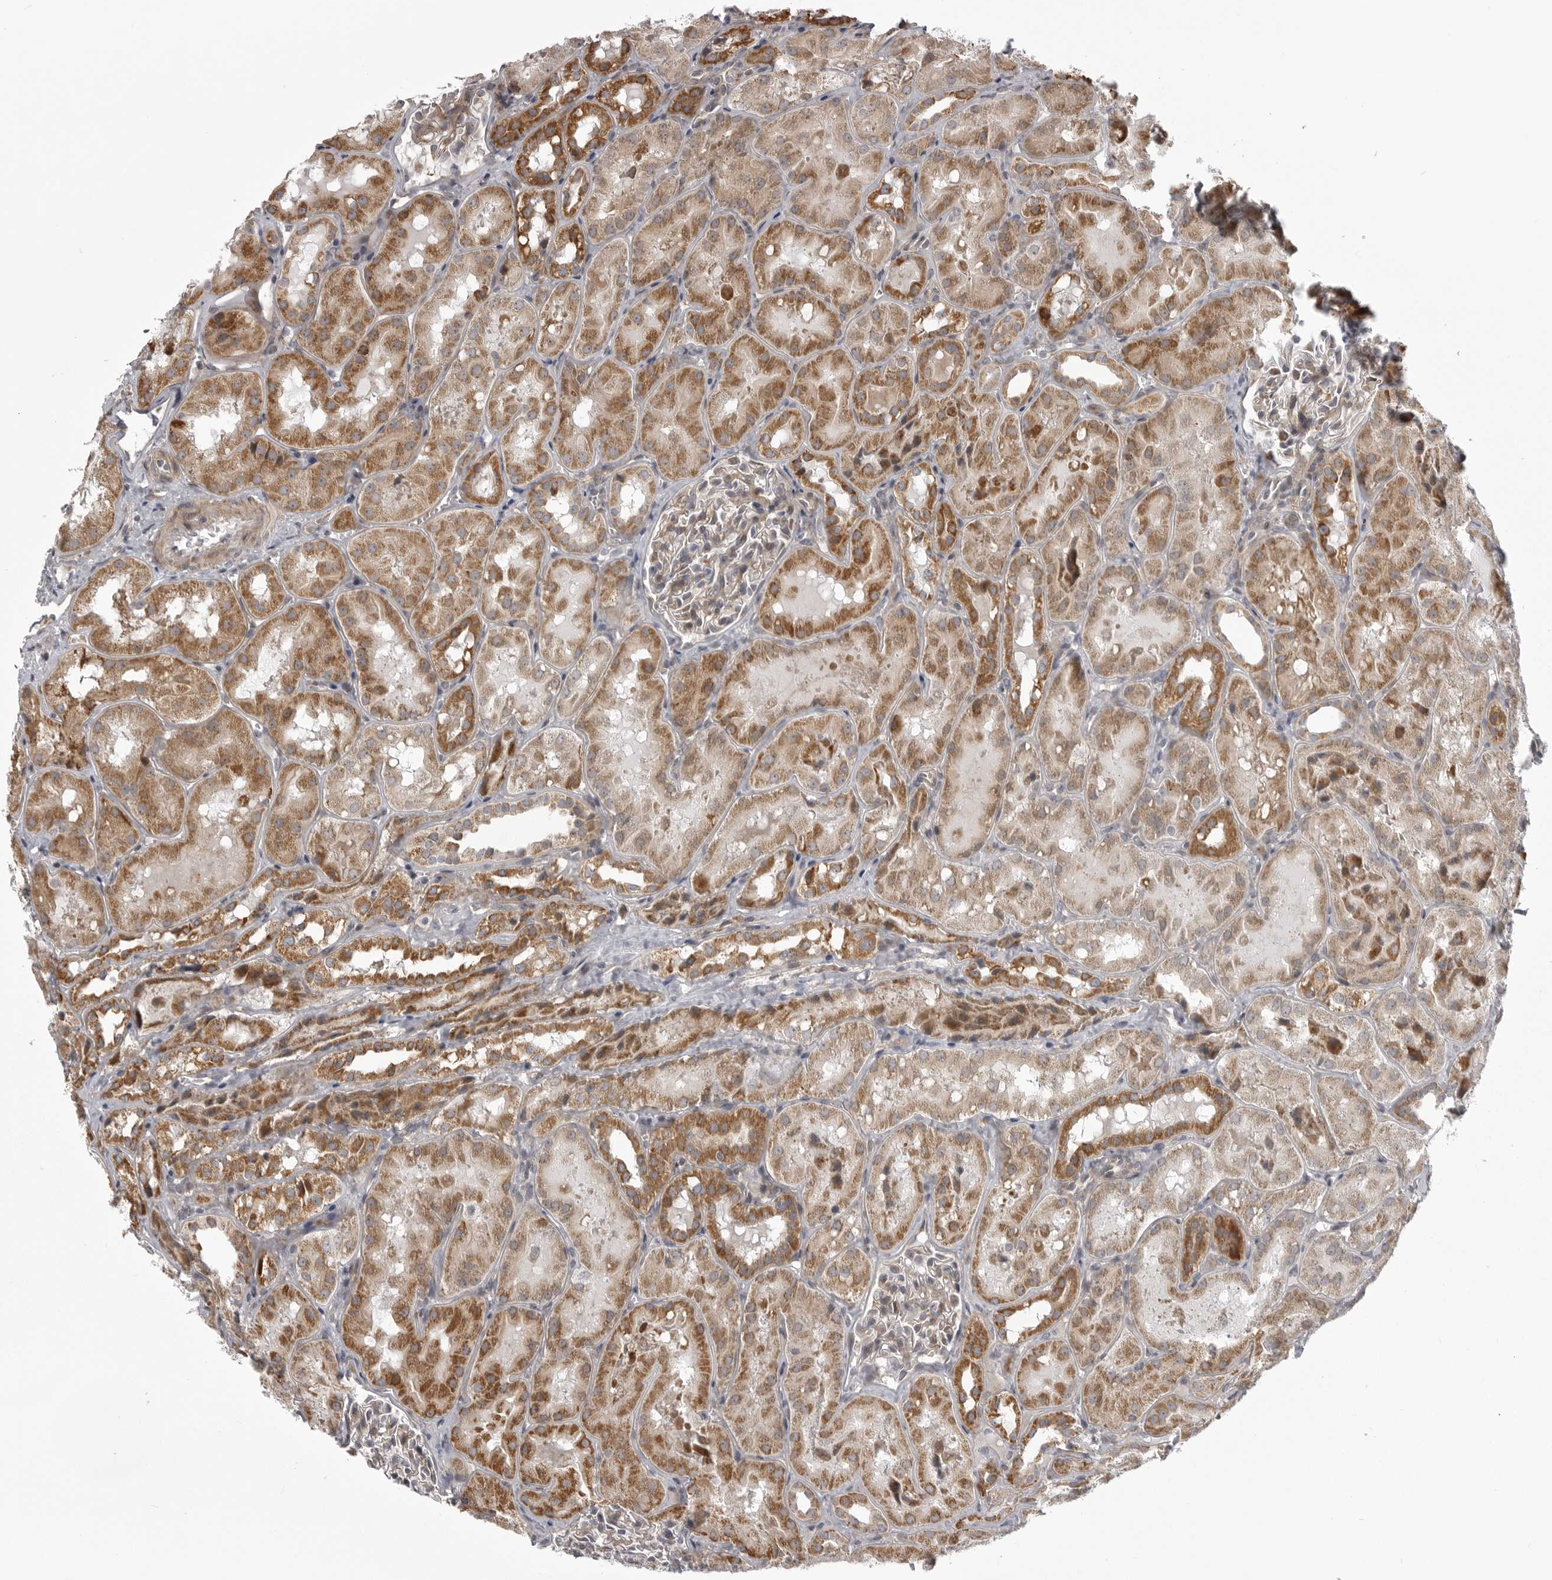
{"staining": {"intensity": "weak", "quantity": "25%-75%", "location": "cytoplasmic/membranous"}, "tissue": "kidney", "cell_type": "Cells in glomeruli", "image_type": "normal", "snomed": [{"axis": "morphology", "description": "Normal tissue, NOS"}, {"axis": "topography", "description": "Kidney"}], "caption": "Benign kidney demonstrates weak cytoplasmic/membranous positivity in approximately 25%-75% of cells in glomeruli (DAB = brown stain, brightfield microscopy at high magnification)..", "gene": "TMPRSS11F", "patient": {"sex": "male", "age": 16}}